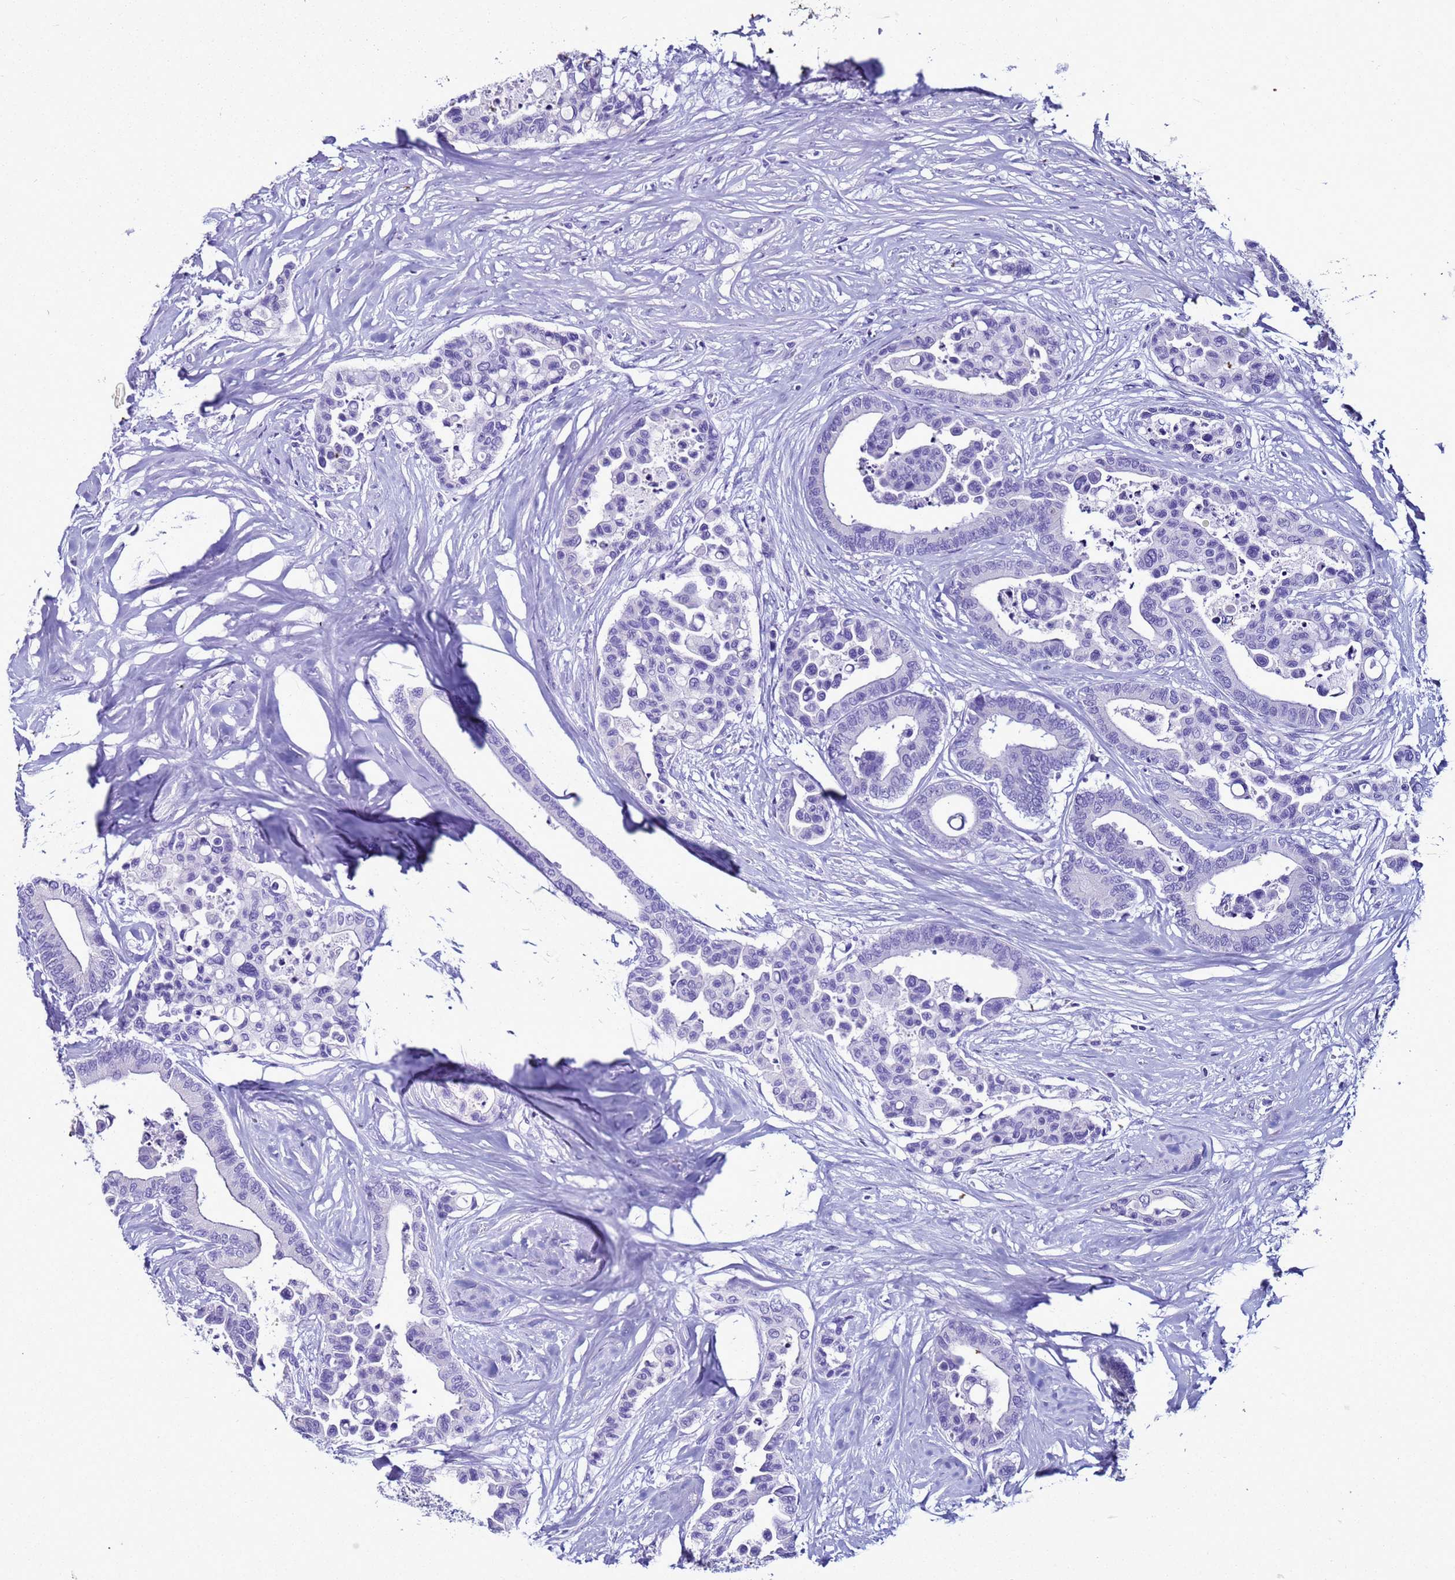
{"staining": {"intensity": "negative", "quantity": "none", "location": "none"}, "tissue": "colorectal cancer", "cell_type": "Tumor cells", "image_type": "cancer", "snomed": [{"axis": "morphology", "description": "Adenocarcinoma, NOS"}, {"axis": "topography", "description": "Colon"}], "caption": "Tumor cells are negative for brown protein staining in colorectal cancer (adenocarcinoma).", "gene": "LCMT1", "patient": {"sex": "male", "age": 82}}